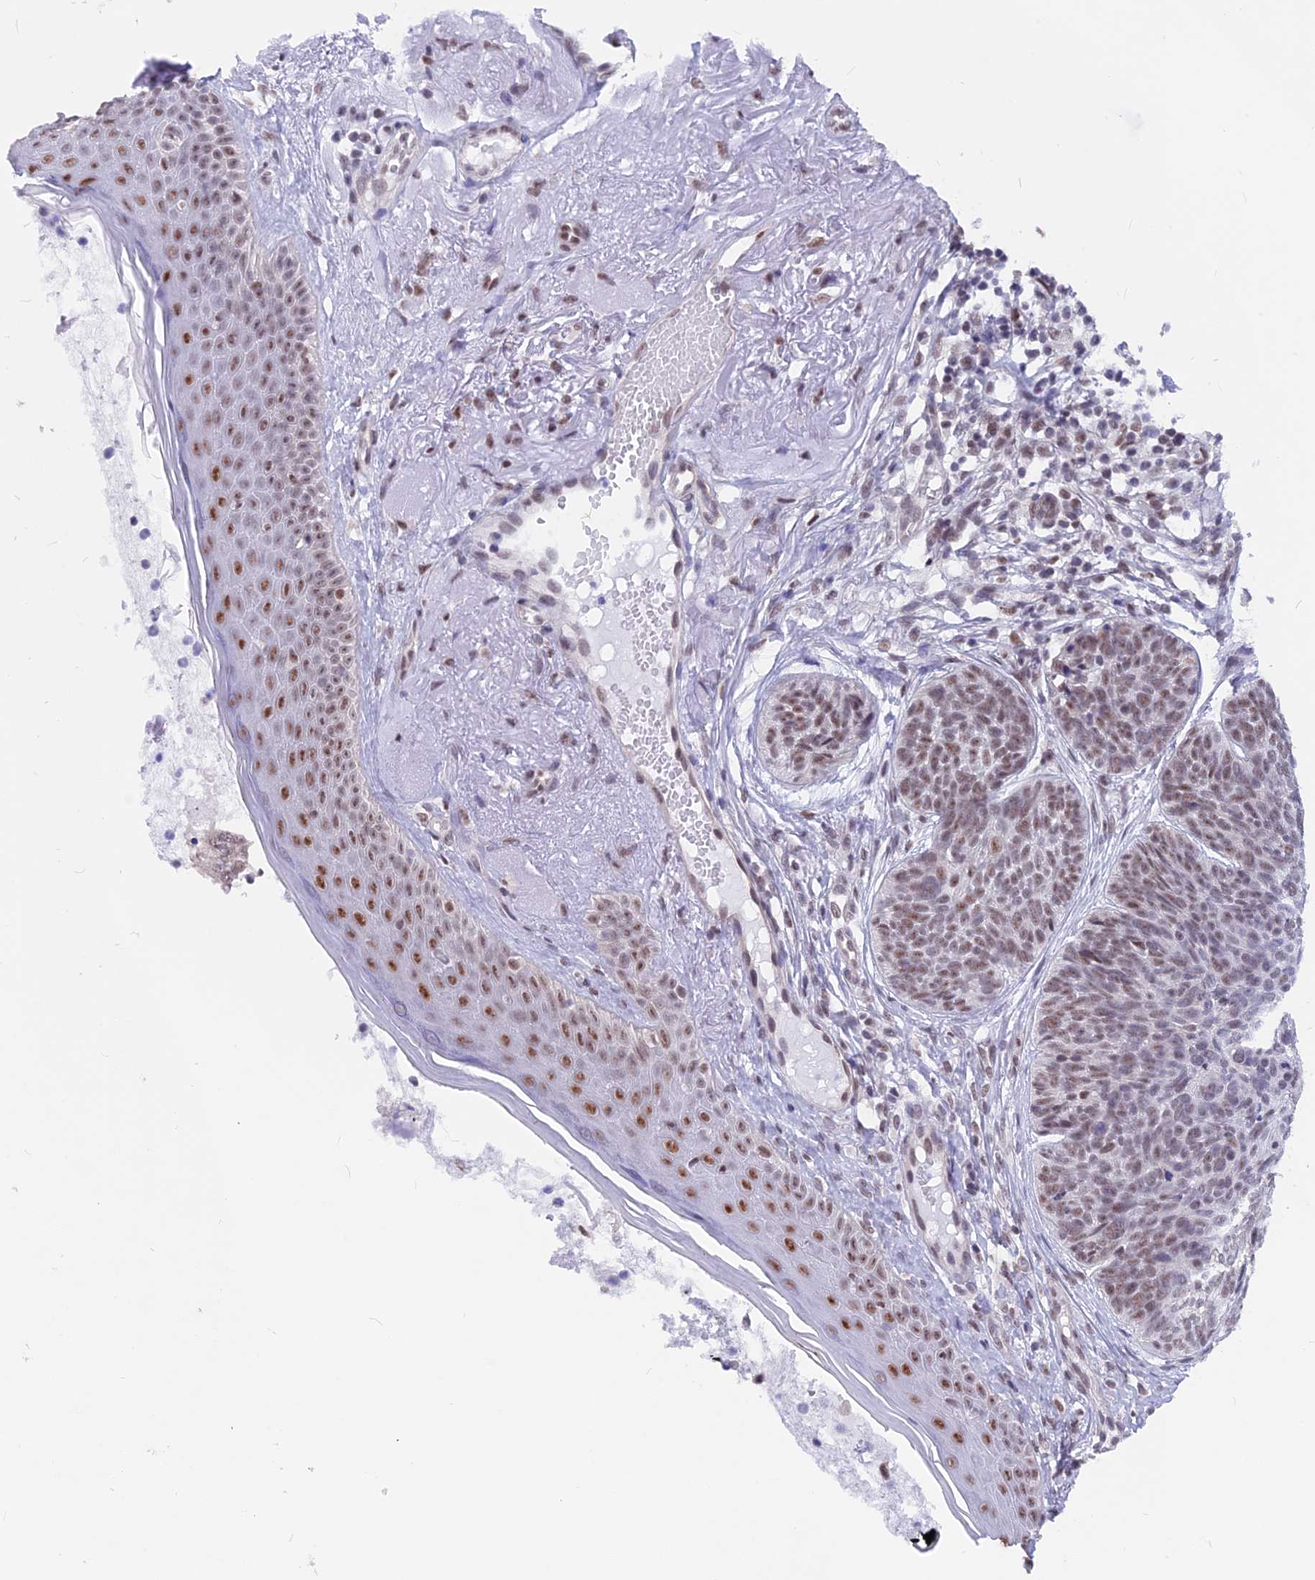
{"staining": {"intensity": "moderate", "quantity": ">75%", "location": "nuclear"}, "tissue": "skin cancer", "cell_type": "Tumor cells", "image_type": "cancer", "snomed": [{"axis": "morphology", "description": "Normal tissue, NOS"}, {"axis": "morphology", "description": "Basal cell carcinoma"}, {"axis": "topography", "description": "Skin"}], "caption": "High-power microscopy captured an IHC photomicrograph of skin cancer (basal cell carcinoma), revealing moderate nuclear expression in approximately >75% of tumor cells. Using DAB (3,3'-diaminobenzidine) (brown) and hematoxylin (blue) stains, captured at high magnification using brightfield microscopy.", "gene": "SRSF5", "patient": {"sex": "male", "age": 66}}